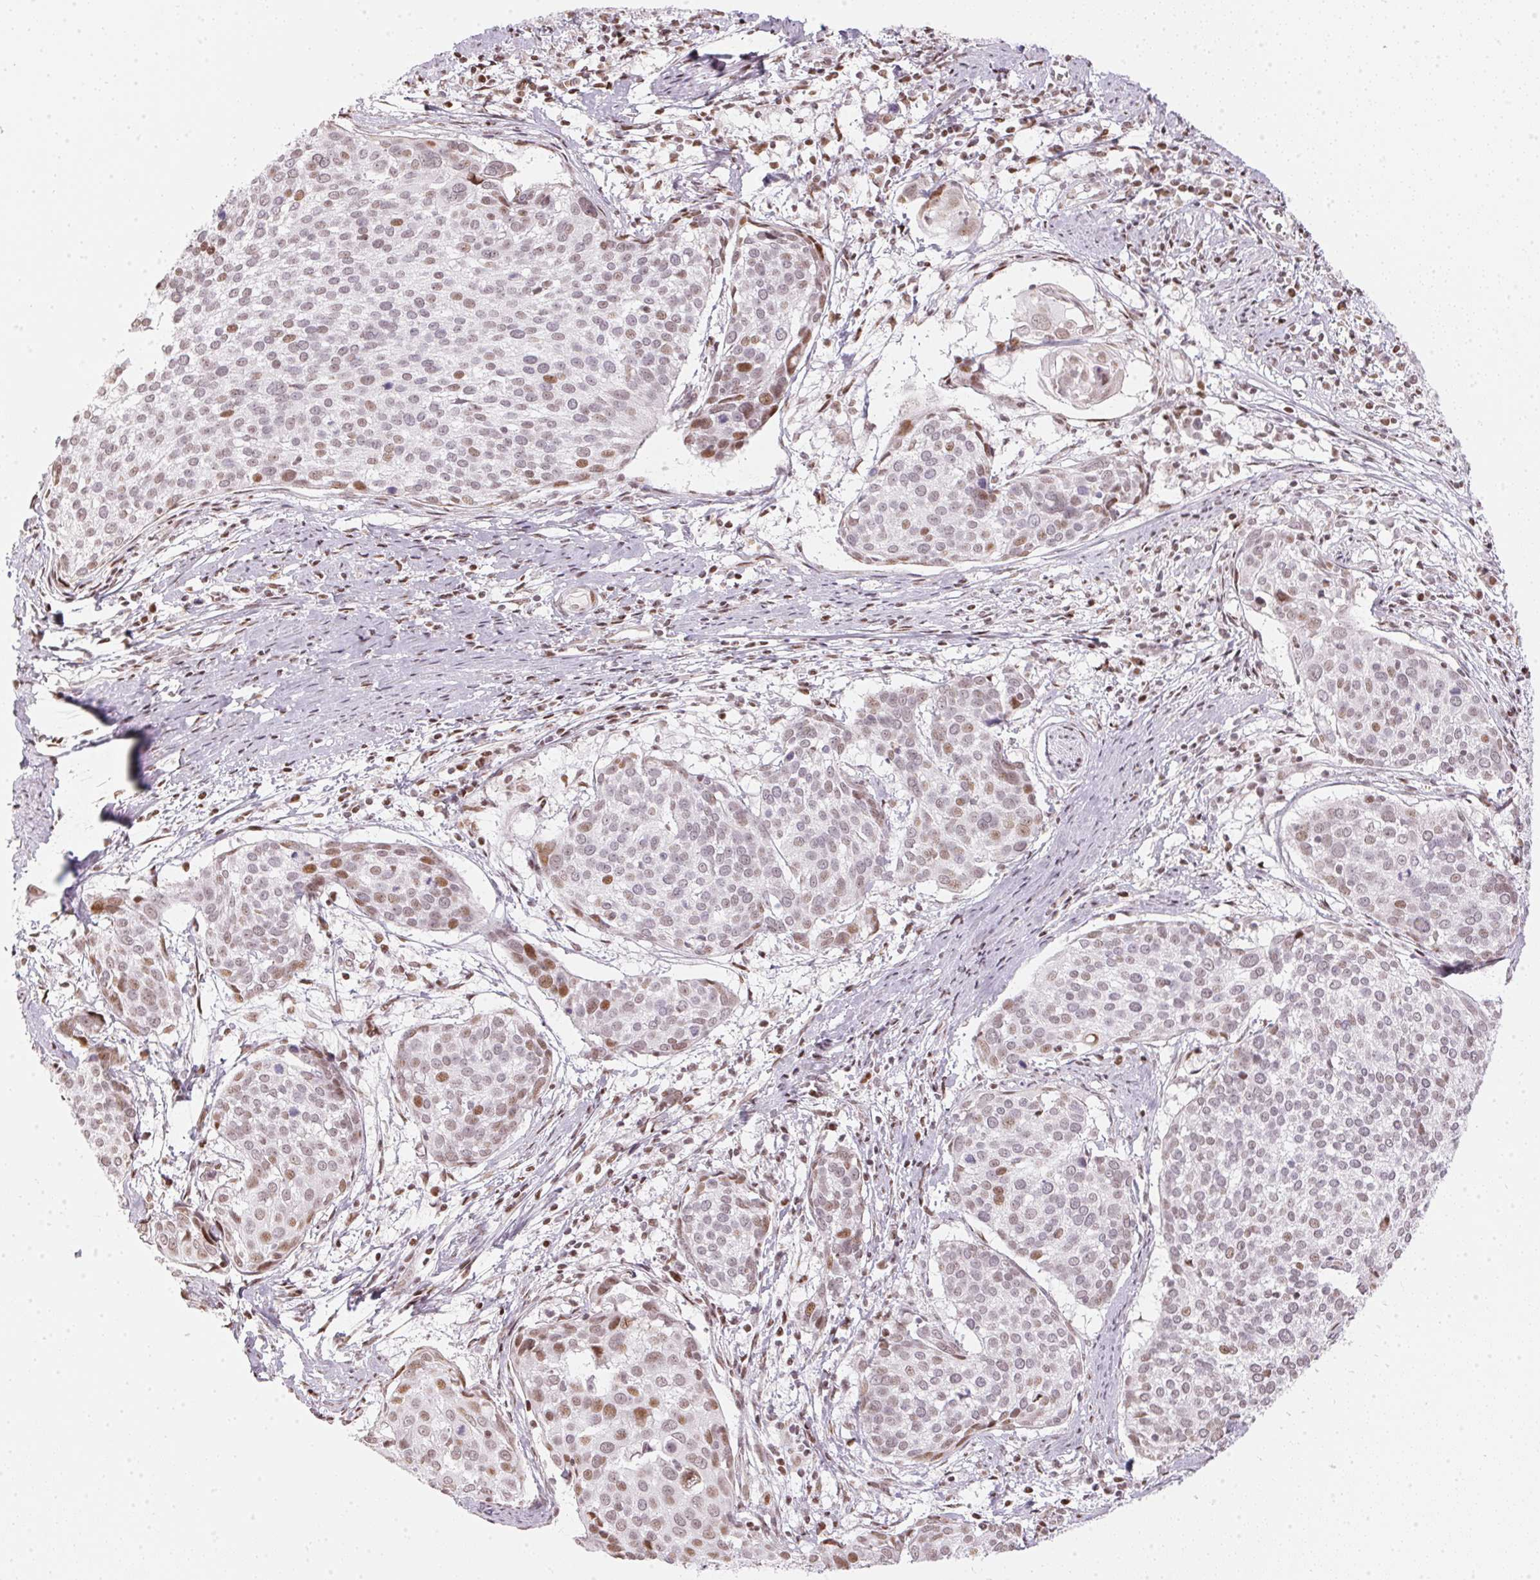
{"staining": {"intensity": "moderate", "quantity": "<25%", "location": "nuclear"}, "tissue": "cervical cancer", "cell_type": "Tumor cells", "image_type": "cancer", "snomed": [{"axis": "morphology", "description": "Squamous cell carcinoma, NOS"}, {"axis": "topography", "description": "Cervix"}], "caption": "Moderate nuclear expression for a protein is identified in approximately <25% of tumor cells of cervical cancer using IHC.", "gene": "KAT6A", "patient": {"sex": "female", "age": 39}}